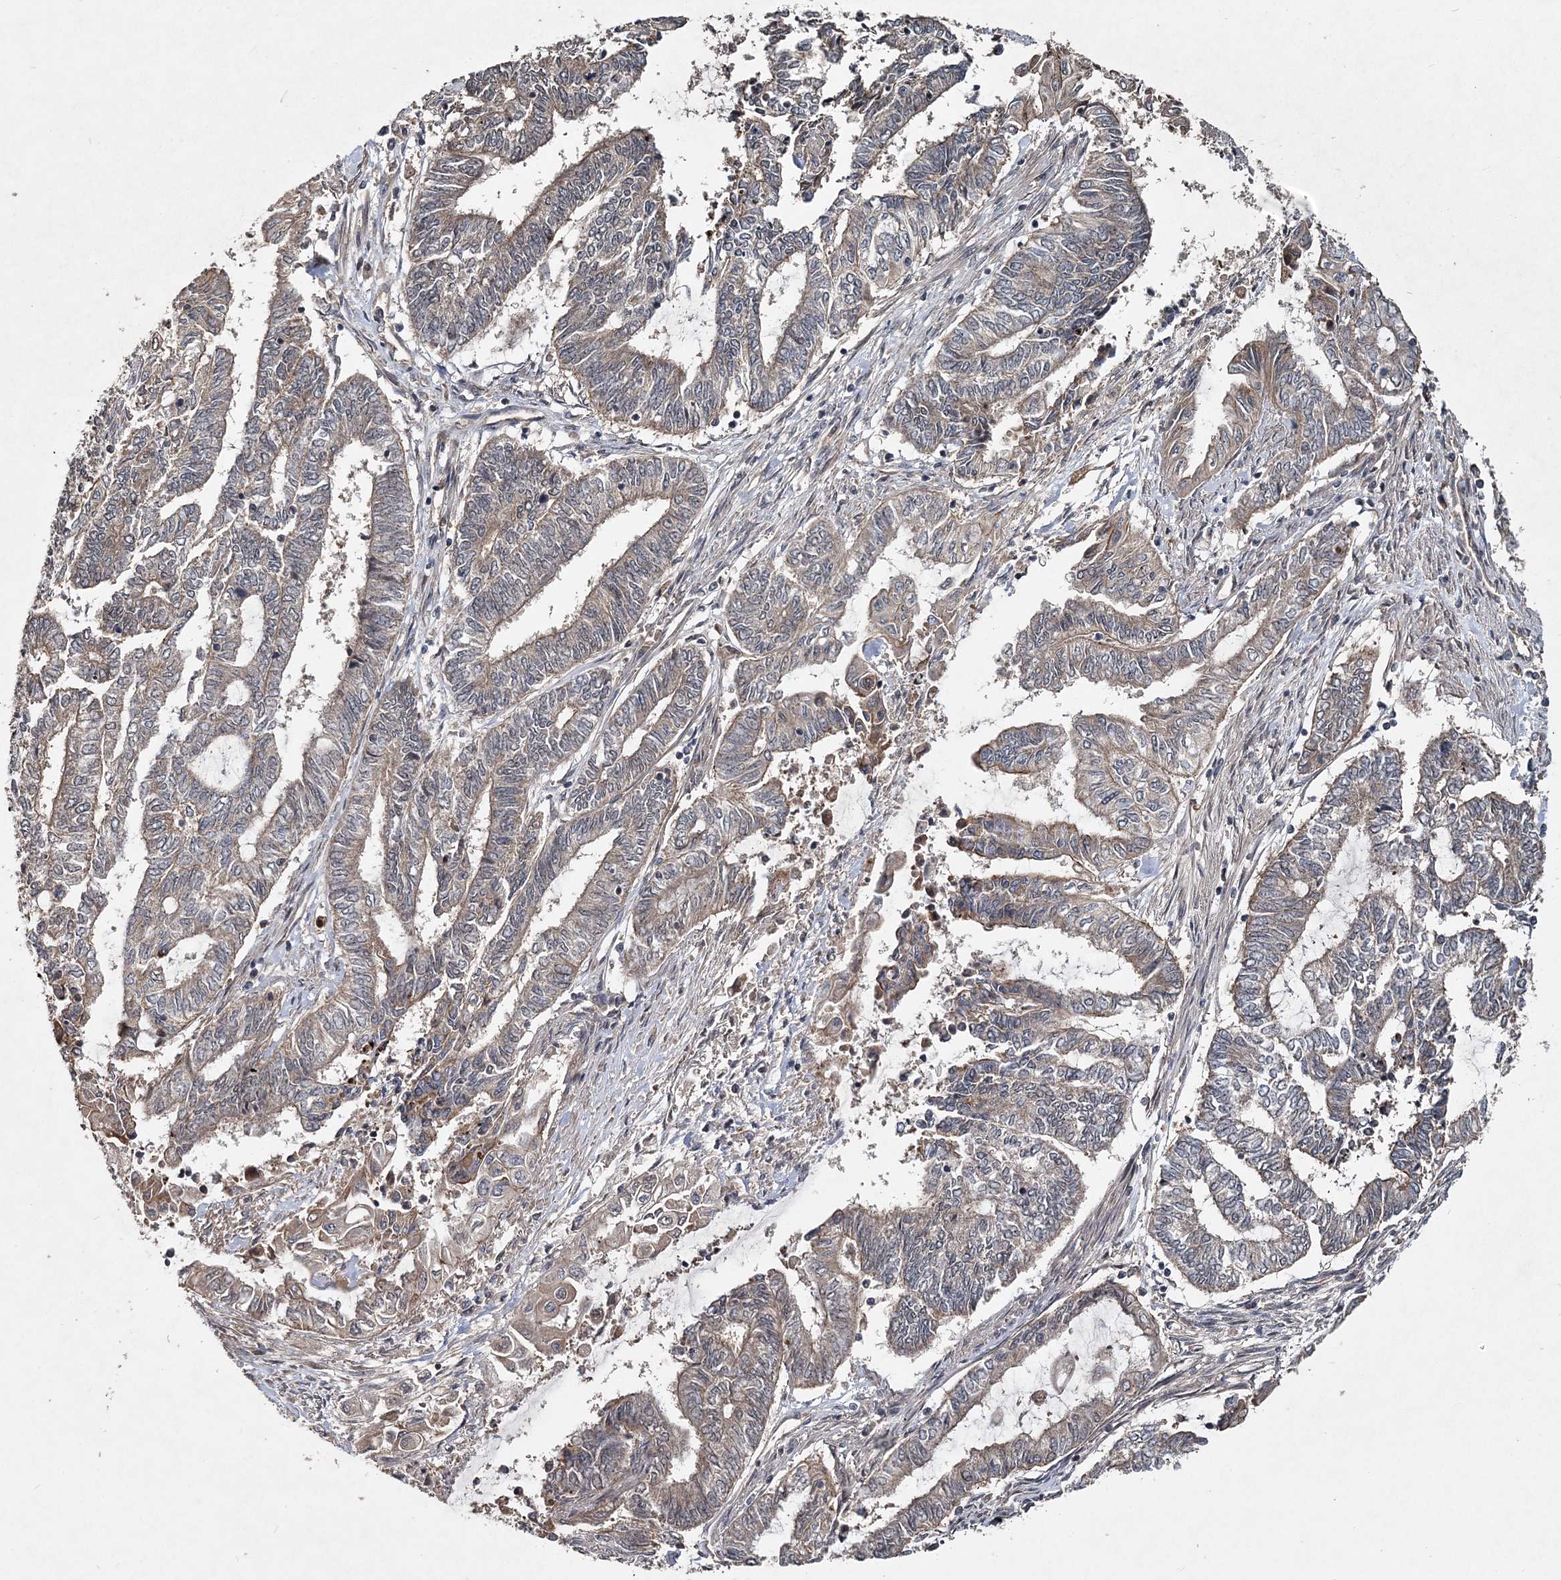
{"staining": {"intensity": "weak", "quantity": ">75%", "location": "cytoplasmic/membranous"}, "tissue": "endometrial cancer", "cell_type": "Tumor cells", "image_type": "cancer", "snomed": [{"axis": "morphology", "description": "Adenocarcinoma, NOS"}, {"axis": "topography", "description": "Uterus"}, {"axis": "topography", "description": "Endometrium"}], "caption": "A histopathology image of endometrial adenocarcinoma stained for a protein exhibits weak cytoplasmic/membranous brown staining in tumor cells.", "gene": "HYCC2", "patient": {"sex": "female", "age": 70}}